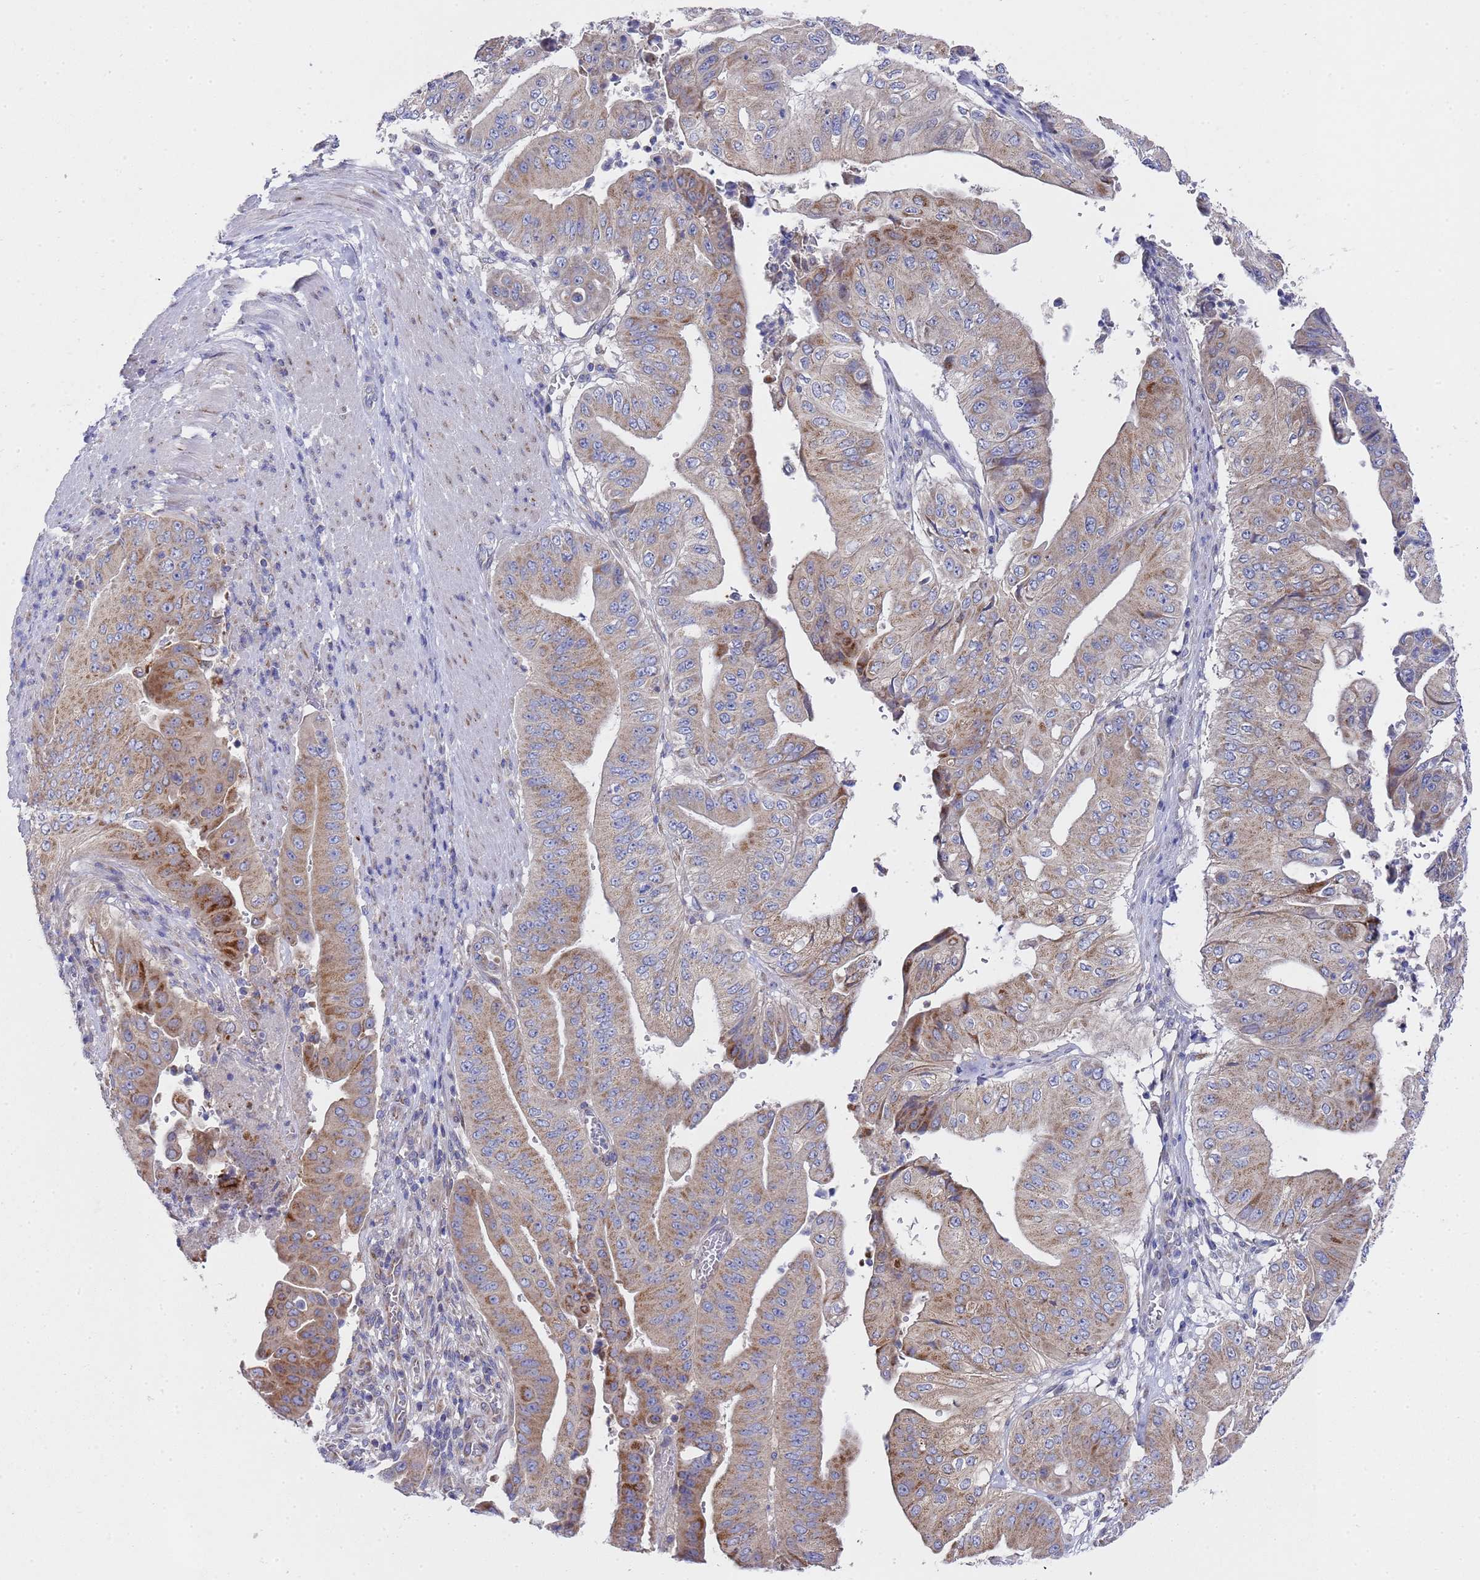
{"staining": {"intensity": "moderate", "quantity": ">75%", "location": "cytoplasmic/membranous"}, "tissue": "pancreatic cancer", "cell_type": "Tumor cells", "image_type": "cancer", "snomed": [{"axis": "morphology", "description": "Adenocarcinoma, NOS"}, {"axis": "topography", "description": "Pancreas"}], "caption": "Tumor cells display medium levels of moderate cytoplasmic/membranous expression in approximately >75% of cells in human pancreatic adenocarcinoma.", "gene": "NPEPPS", "patient": {"sex": "female", "age": 77}}